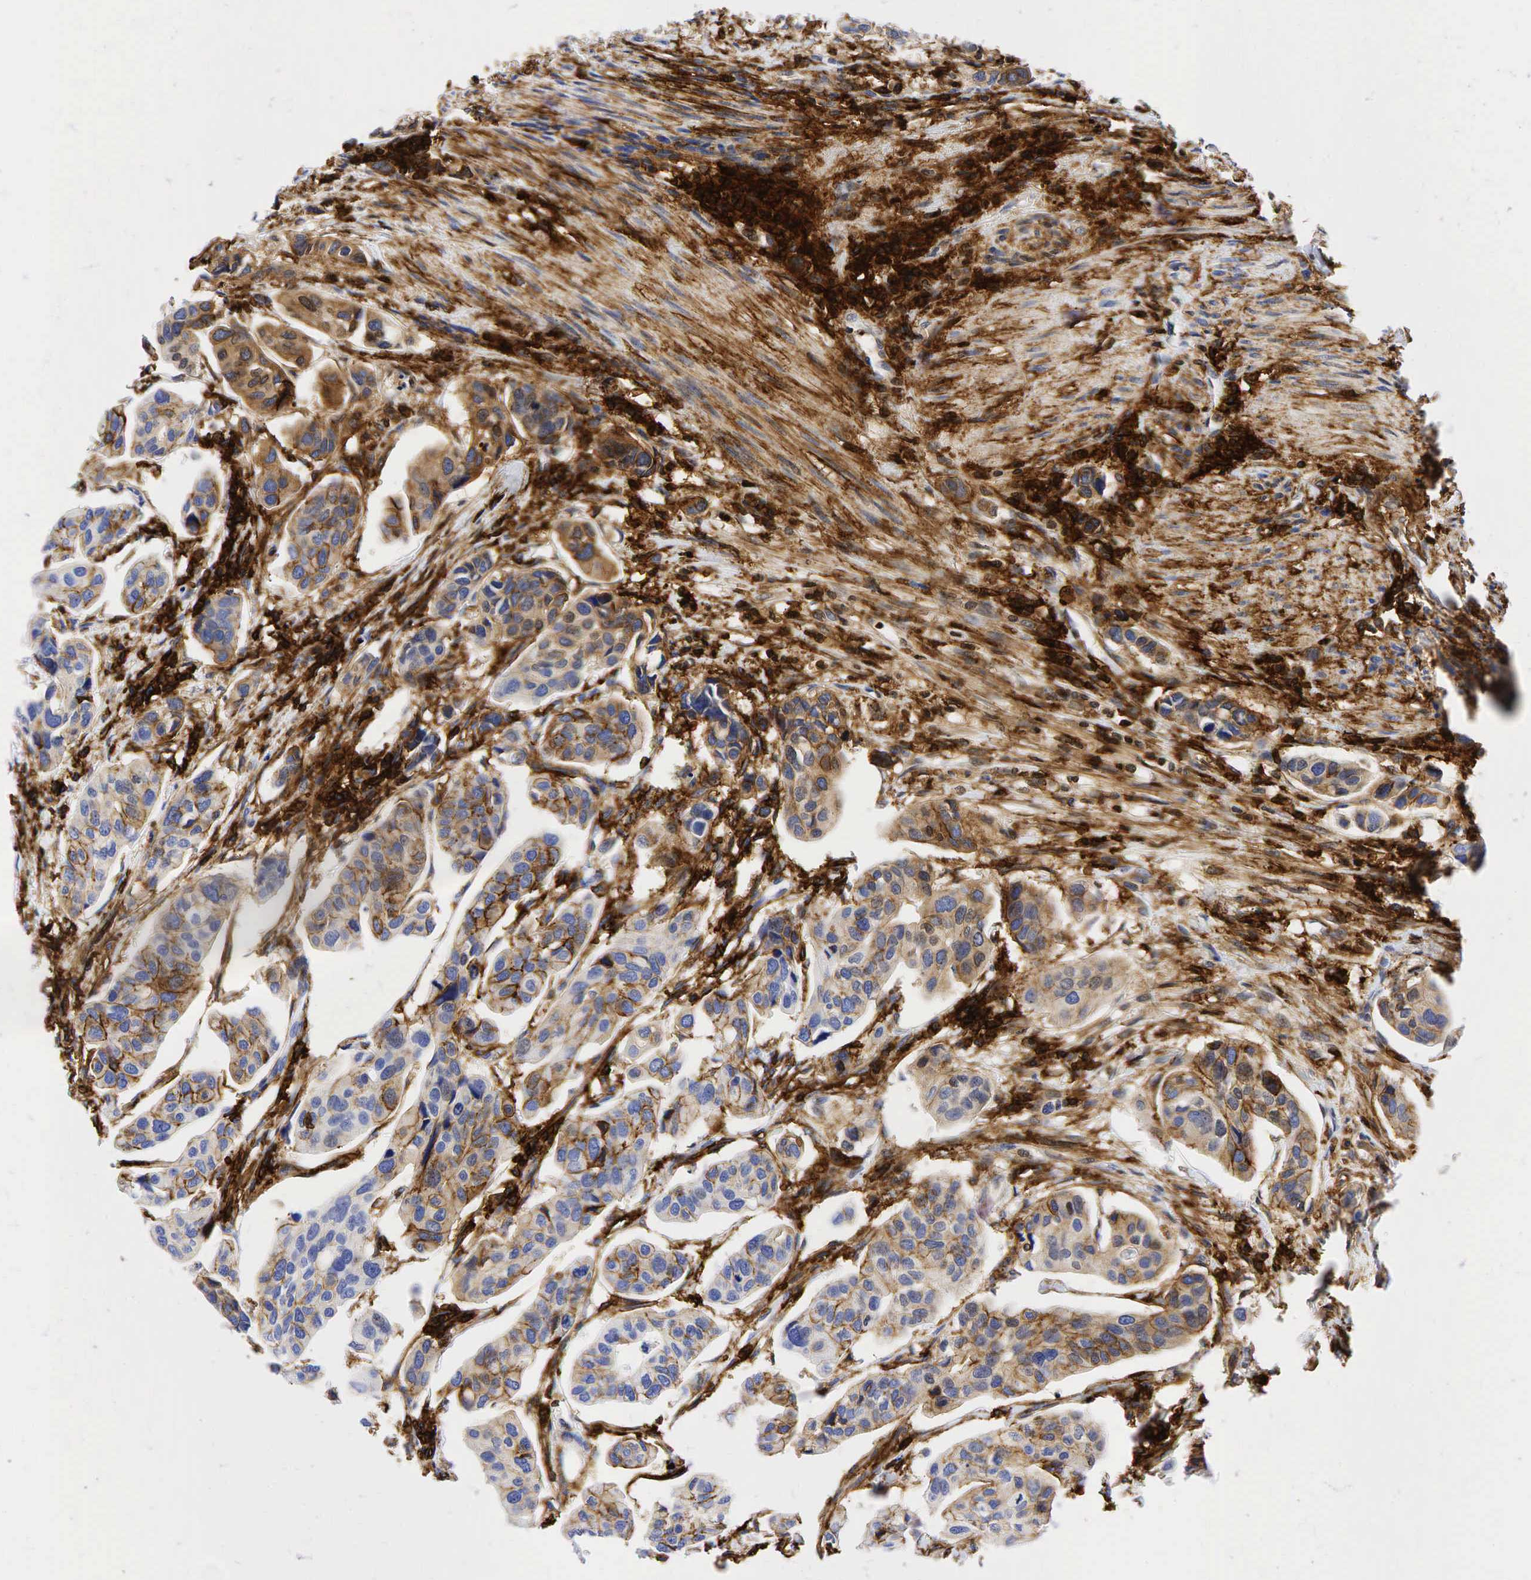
{"staining": {"intensity": "weak", "quantity": "25%-75%", "location": "cytoplasmic/membranous"}, "tissue": "urothelial cancer", "cell_type": "Tumor cells", "image_type": "cancer", "snomed": [{"axis": "morphology", "description": "Adenocarcinoma, NOS"}, {"axis": "topography", "description": "Urinary bladder"}], "caption": "About 25%-75% of tumor cells in adenocarcinoma reveal weak cytoplasmic/membranous protein expression as visualized by brown immunohistochemical staining.", "gene": "CD44", "patient": {"sex": "male", "age": 61}}